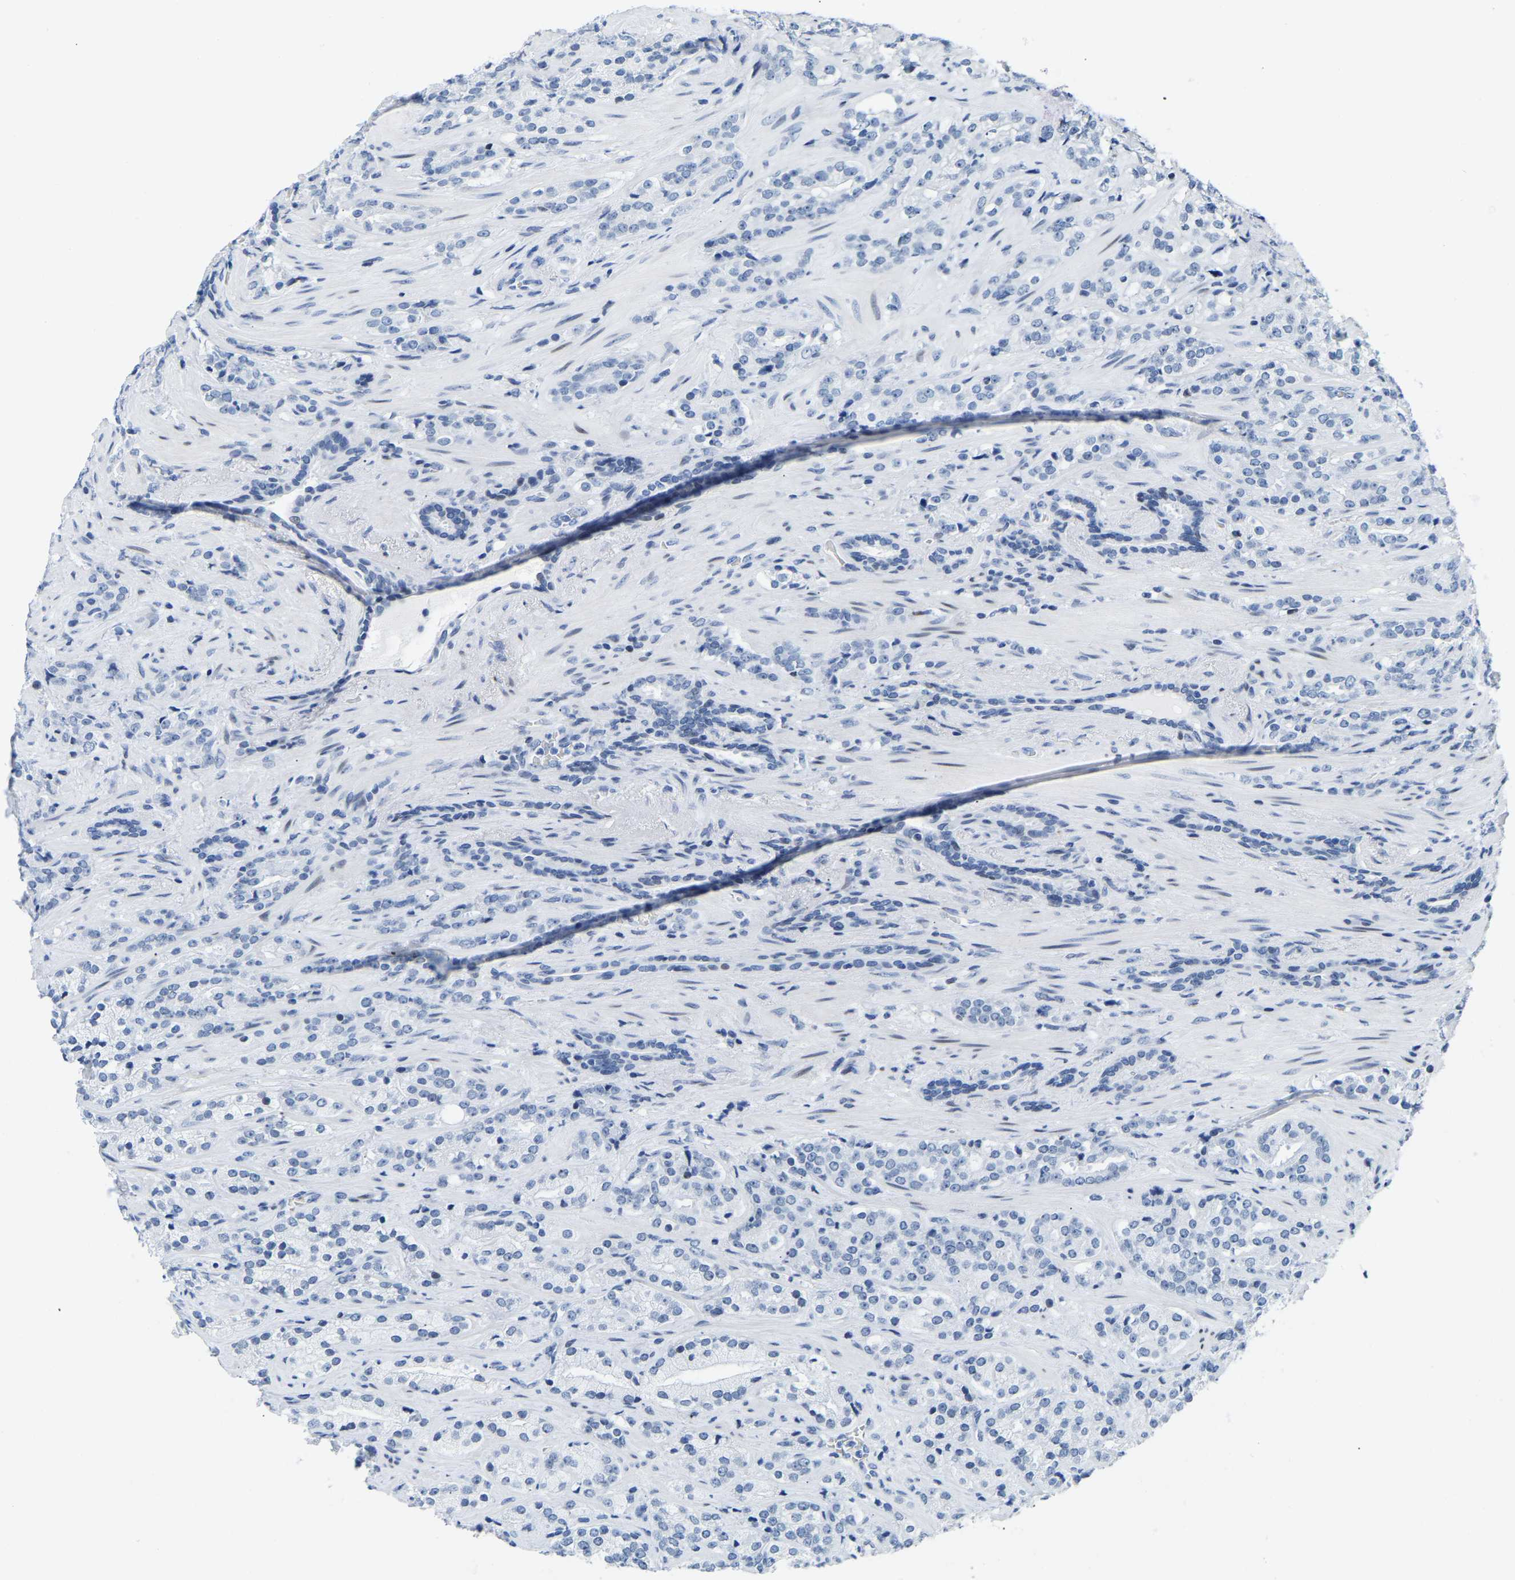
{"staining": {"intensity": "negative", "quantity": "none", "location": "none"}, "tissue": "prostate cancer", "cell_type": "Tumor cells", "image_type": "cancer", "snomed": [{"axis": "morphology", "description": "Adenocarcinoma, High grade"}, {"axis": "topography", "description": "Prostate"}], "caption": "High power microscopy image of an immunohistochemistry photomicrograph of prostate cancer (adenocarcinoma (high-grade)), revealing no significant positivity in tumor cells. (DAB immunohistochemistry (IHC) with hematoxylin counter stain).", "gene": "UPK3A", "patient": {"sex": "male", "age": 71}}